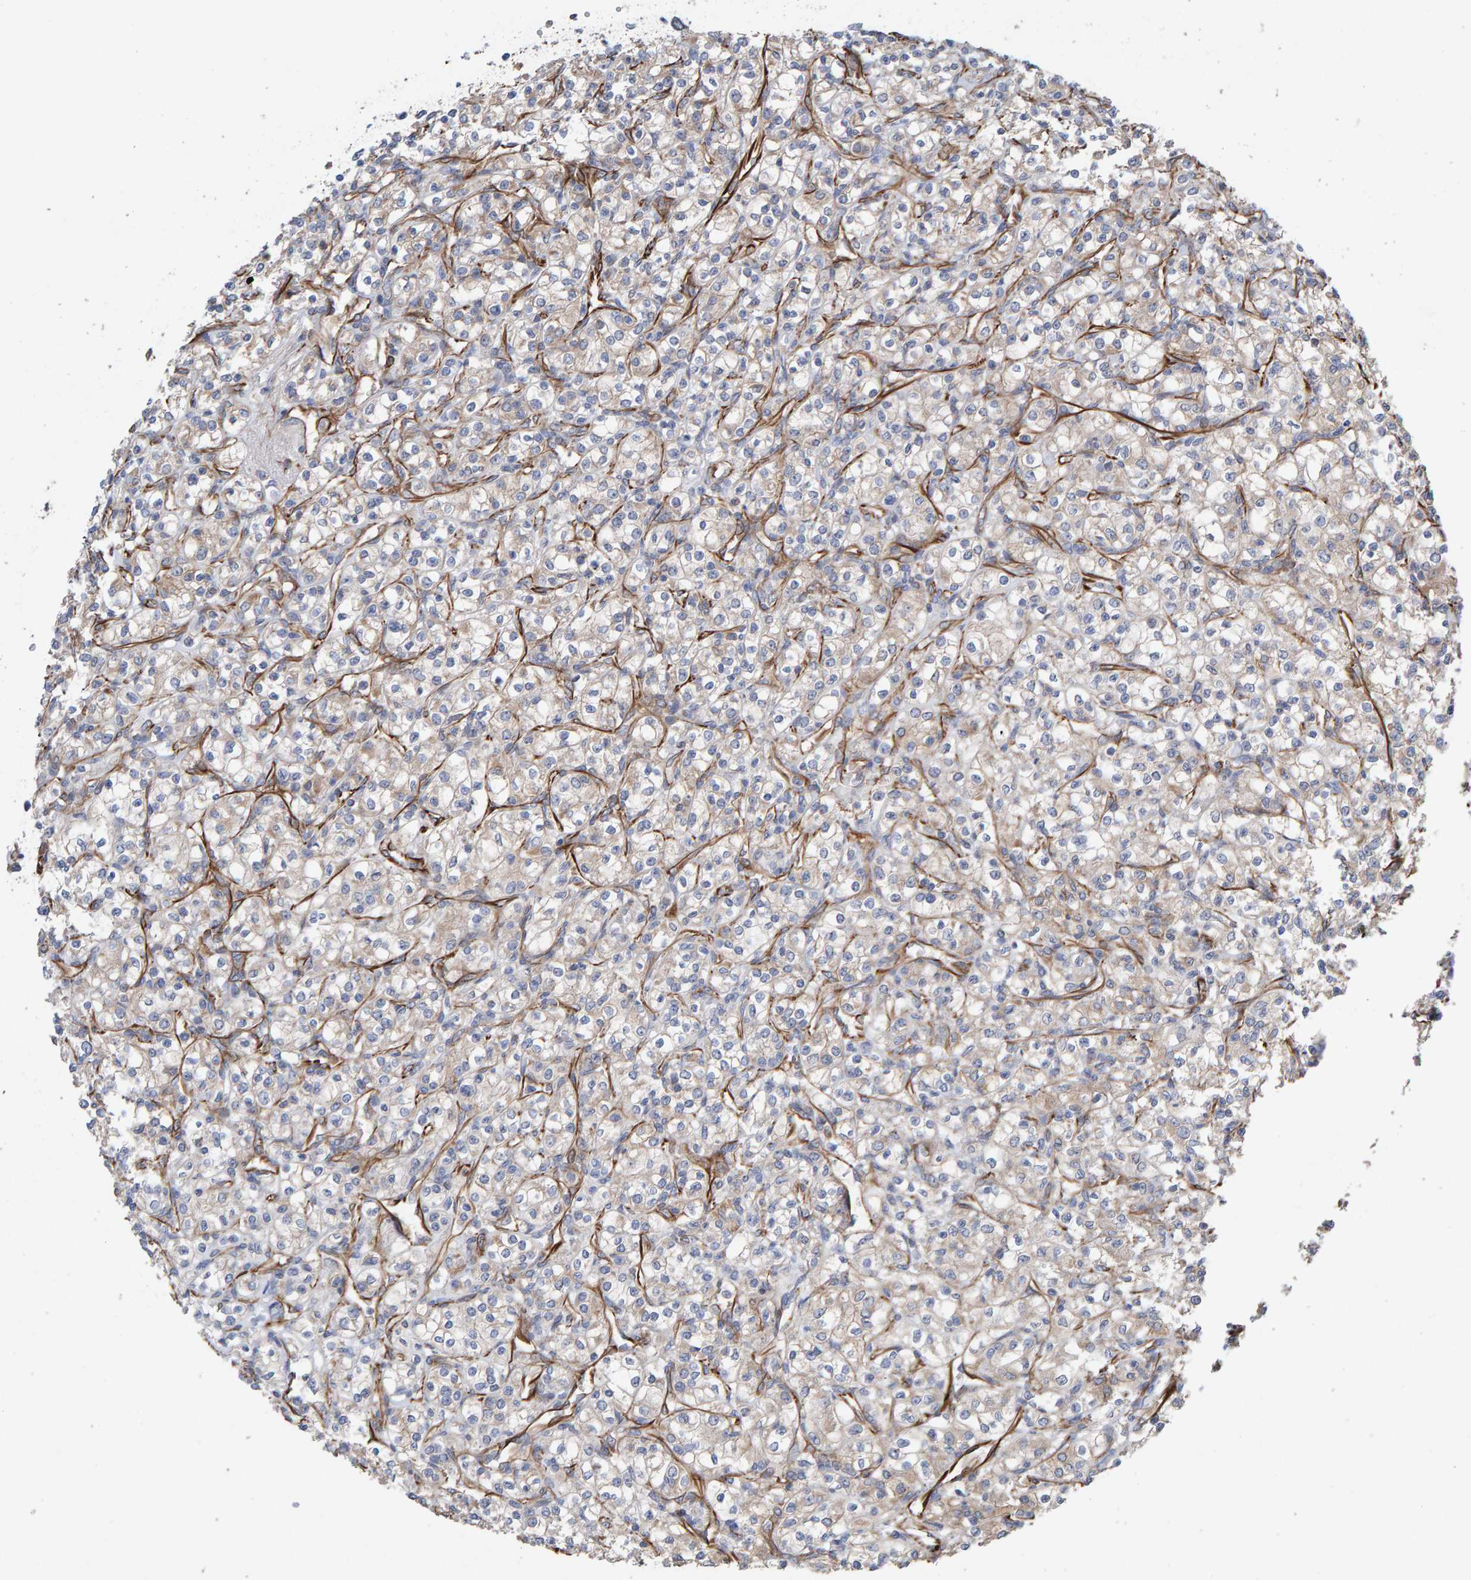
{"staining": {"intensity": "negative", "quantity": "none", "location": "none"}, "tissue": "renal cancer", "cell_type": "Tumor cells", "image_type": "cancer", "snomed": [{"axis": "morphology", "description": "Adenocarcinoma, NOS"}, {"axis": "topography", "description": "Kidney"}], "caption": "This is an immunohistochemistry (IHC) micrograph of human renal cancer (adenocarcinoma). There is no expression in tumor cells.", "gene": "ZNF347", "patient": {"sex": "male", "age": 77}}